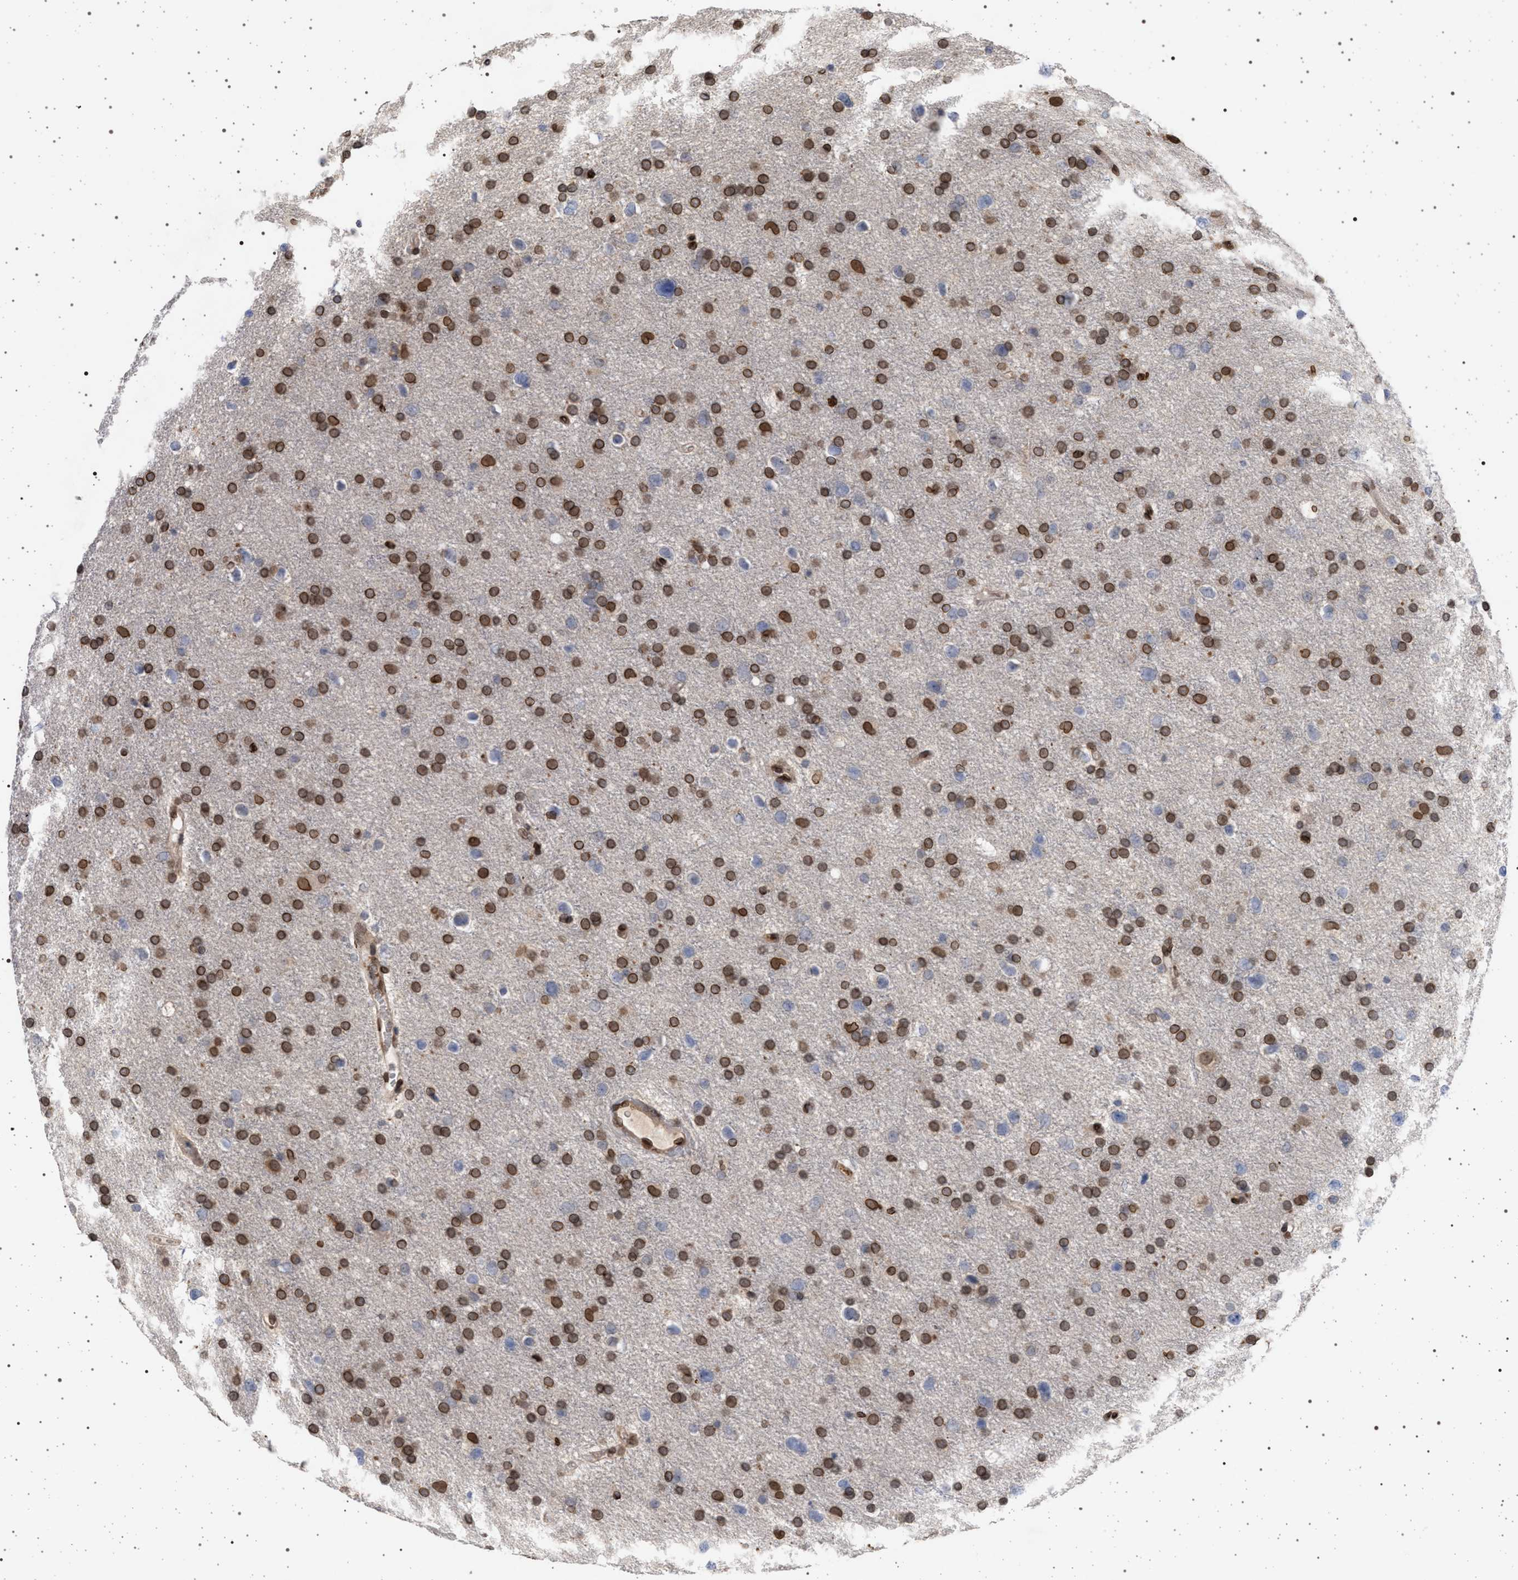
{"staining": {"intensity": "moderate", "quantity": ">75%", "location": "cytoplasmic/membranous,nuclear"}, "tissue": "glioma", "cell_type": "Tumor cells", "image_type": "cancer", "snomed": [{"axis": "morphology", "description": "Glioma, malignant, Low grade"}, {"axis": "topography", "description": "Brain"}], "caption": "Immunohistochemical staining of human glioma displays medium levels of moderate cytoplasmic/membranous and nuclear protein positivity in about >75% of tumor cells.", "gene": "ING2", "patient": {"sex": "female", "age": 37}}